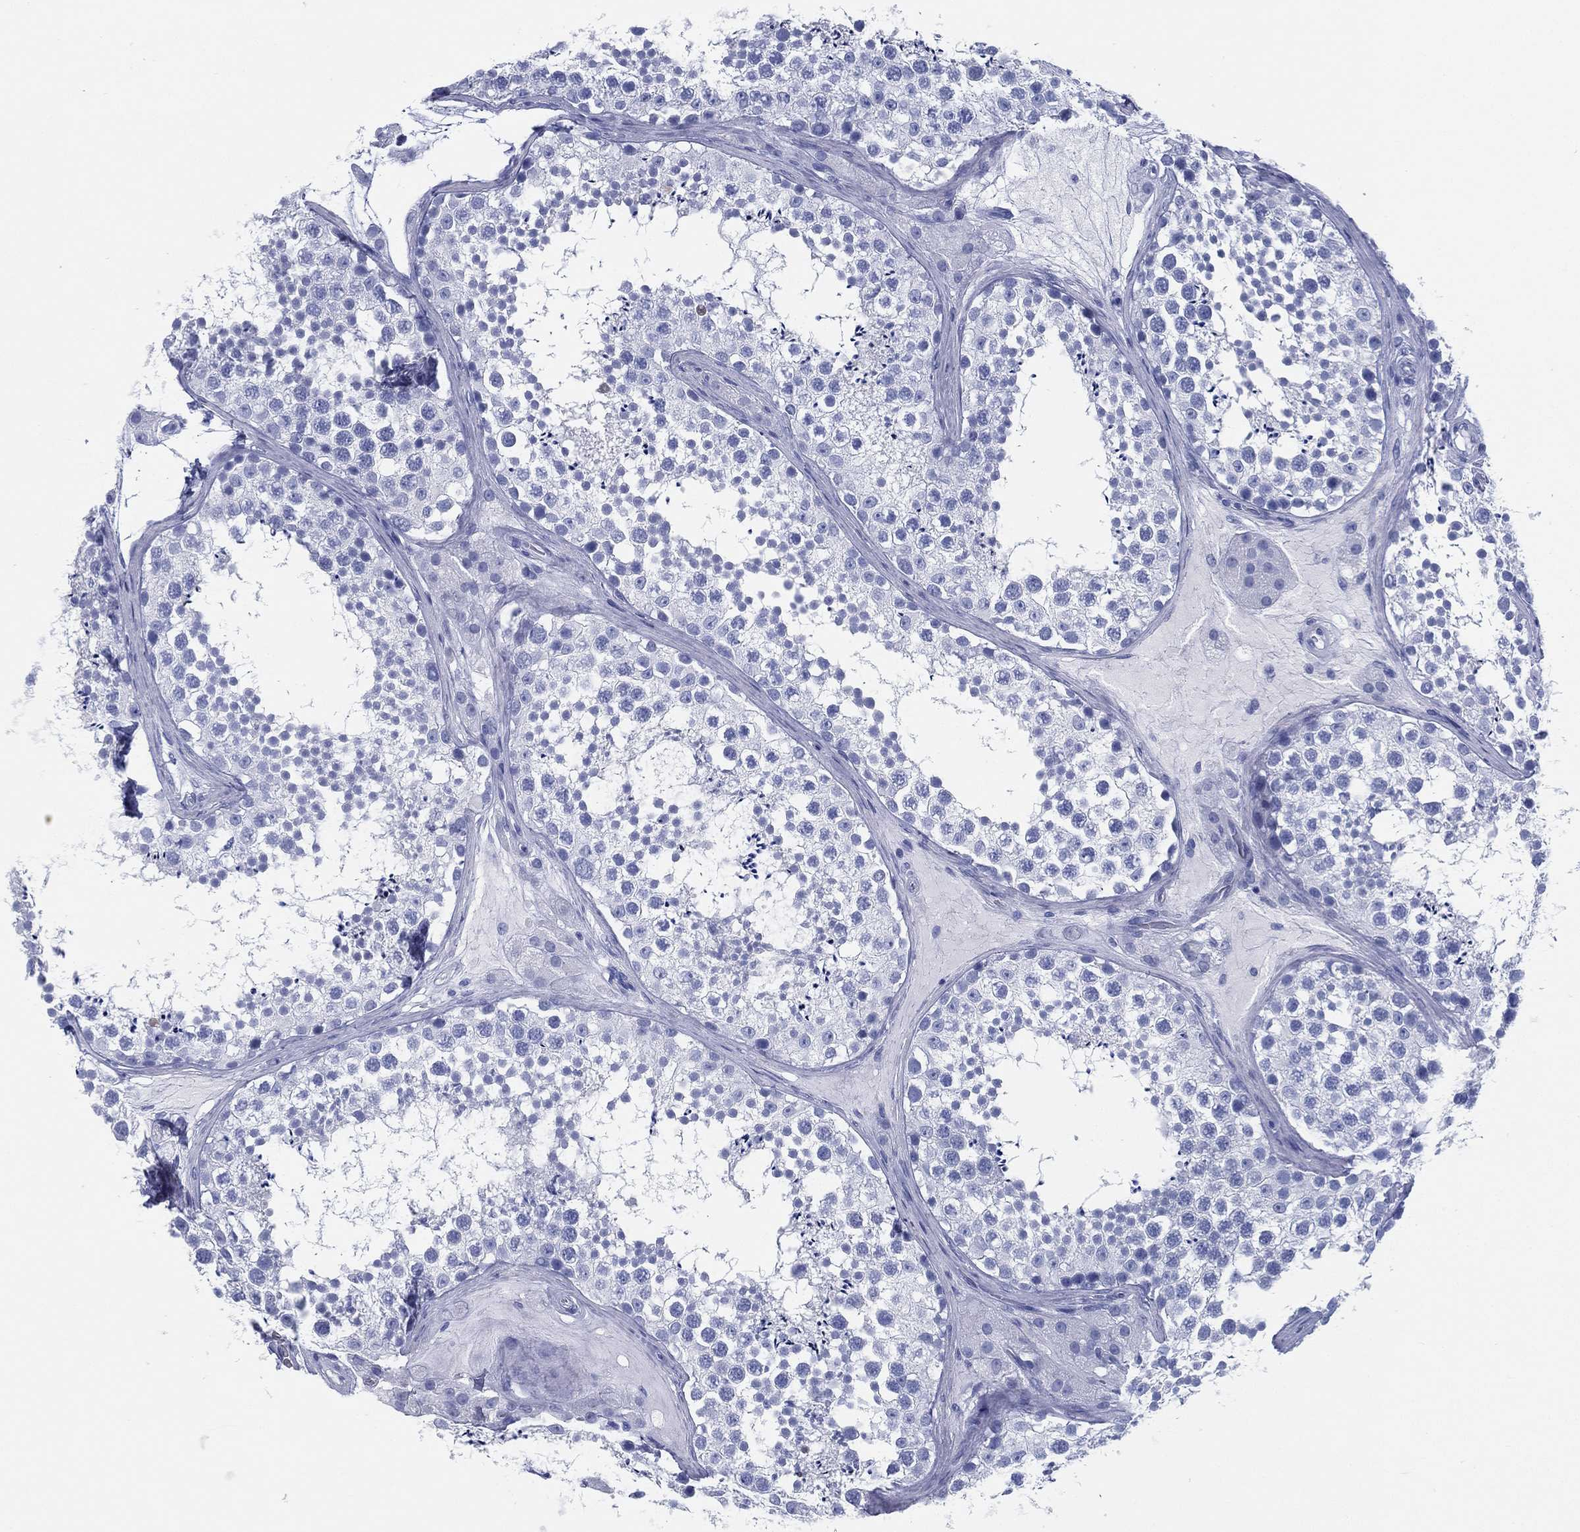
{"staining": {"intensity": "negative", "quantity": "none", "location": "none"}, "tissue": "testis", "cell_type": "Cells in seminiferous ducts", "image_type": "normal", "snomed": [{"axis": "morphology", "description": "Normal tissue, NOS"}, {"axis": "topography", "description": "Testis"}], "caption": "DAB immunohistochemical staining of benign human testis reveals no significant staining in cells in seminiferous ducts. The staining is performed using DAB brown chromogen with nuclei counter-stained in using hematoxylin.", "gene": "TMEM252", "patient": {"sex": "male", "age": 41}}